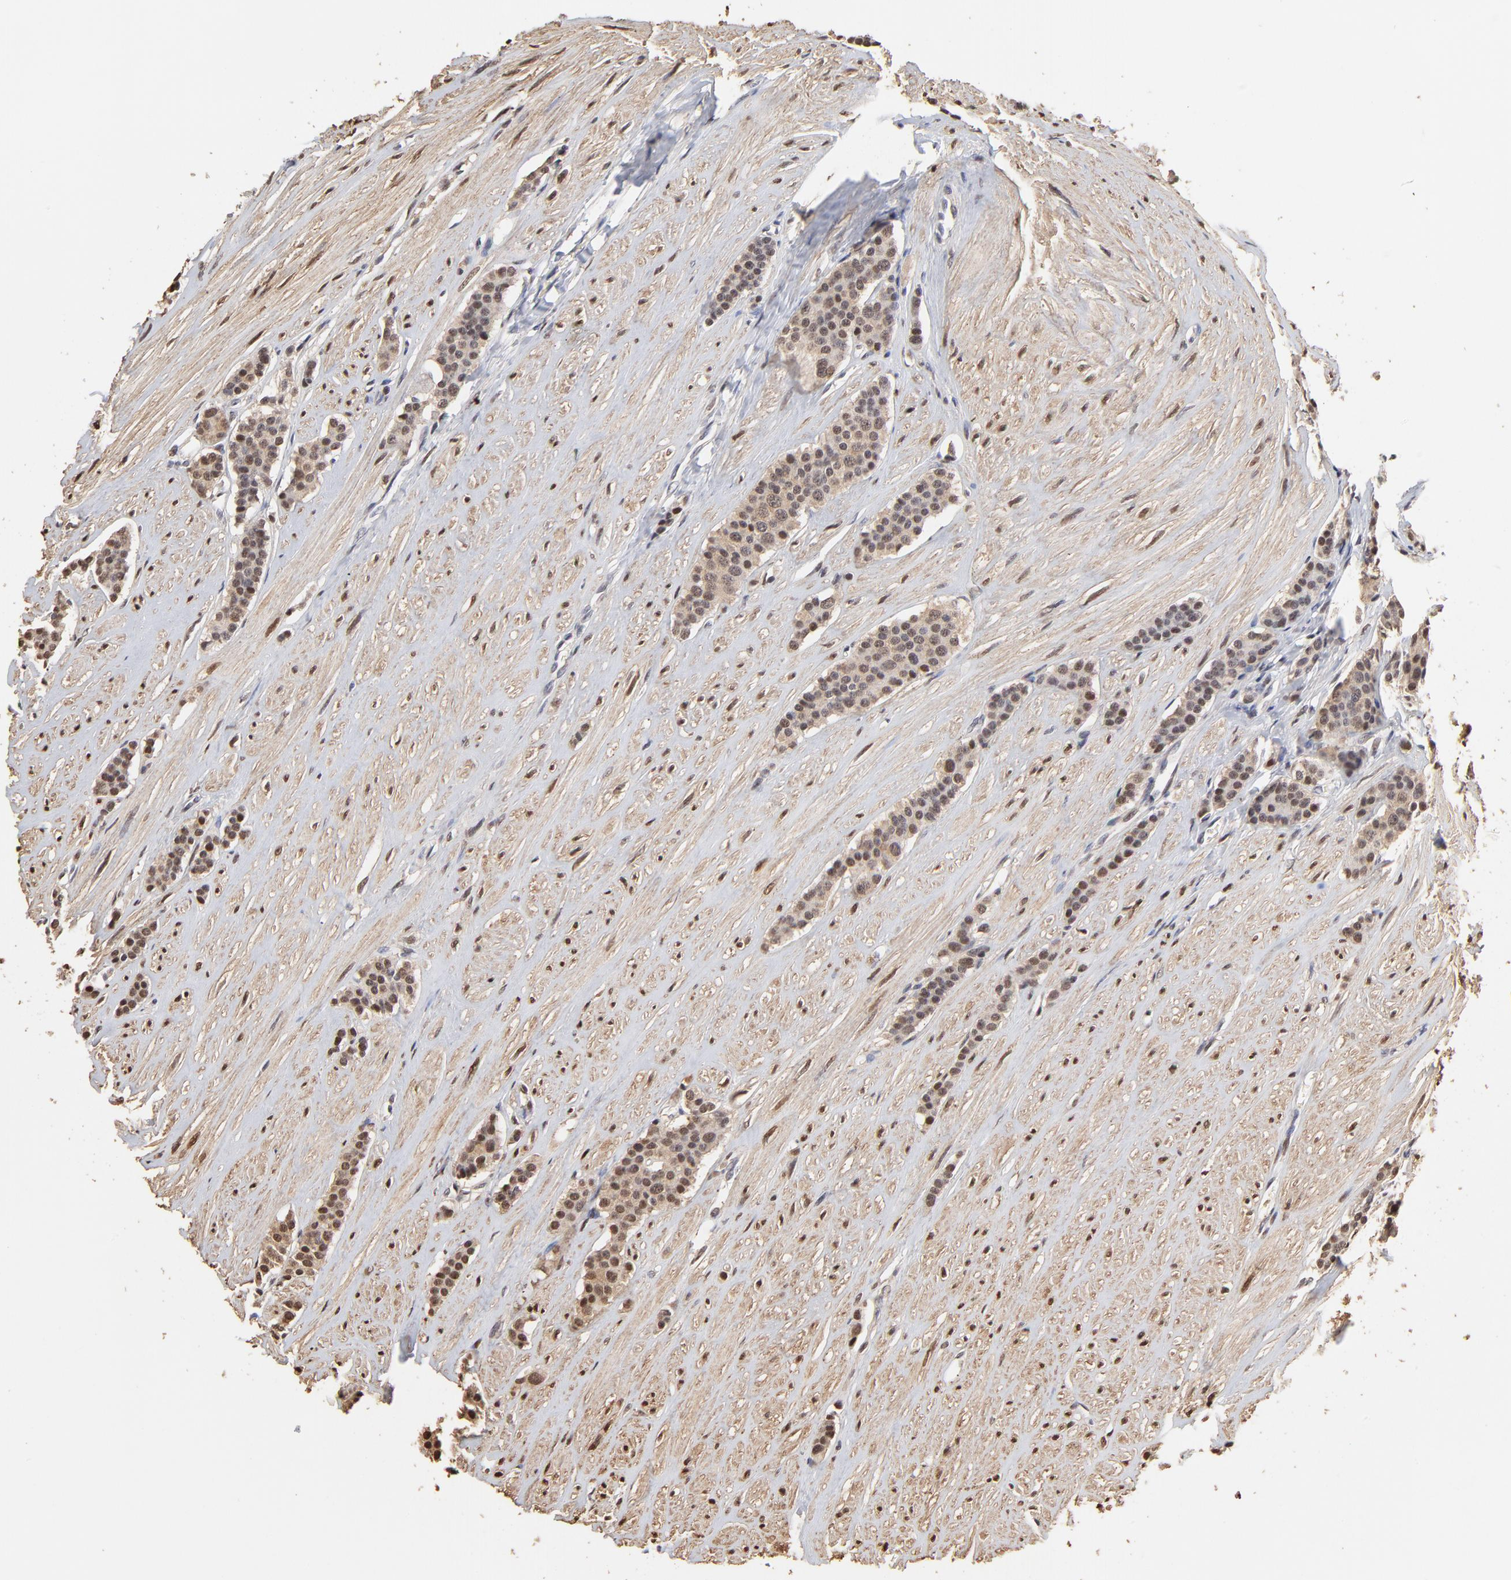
{"staining": {"intensity": "weak", "quantity": "25%-75%", "location": "nuclear"}, "tissue": "carcinoid", "cell_type": "Tumor cells", "image_type": "cancer", "snomed": [{"axis": "morphology", "description": "Carcinoid, malignant, NOS"}, {"axis": "topography", "description": "Small intestine"}], "caption": "Brown immunohistochemical staining in human carcinoid demonstrates weak nuclear expression in approximately 25%-75% of tumor cells.", "gene": "BIRC5", "patient": {"sex": "male", "age": 60}}